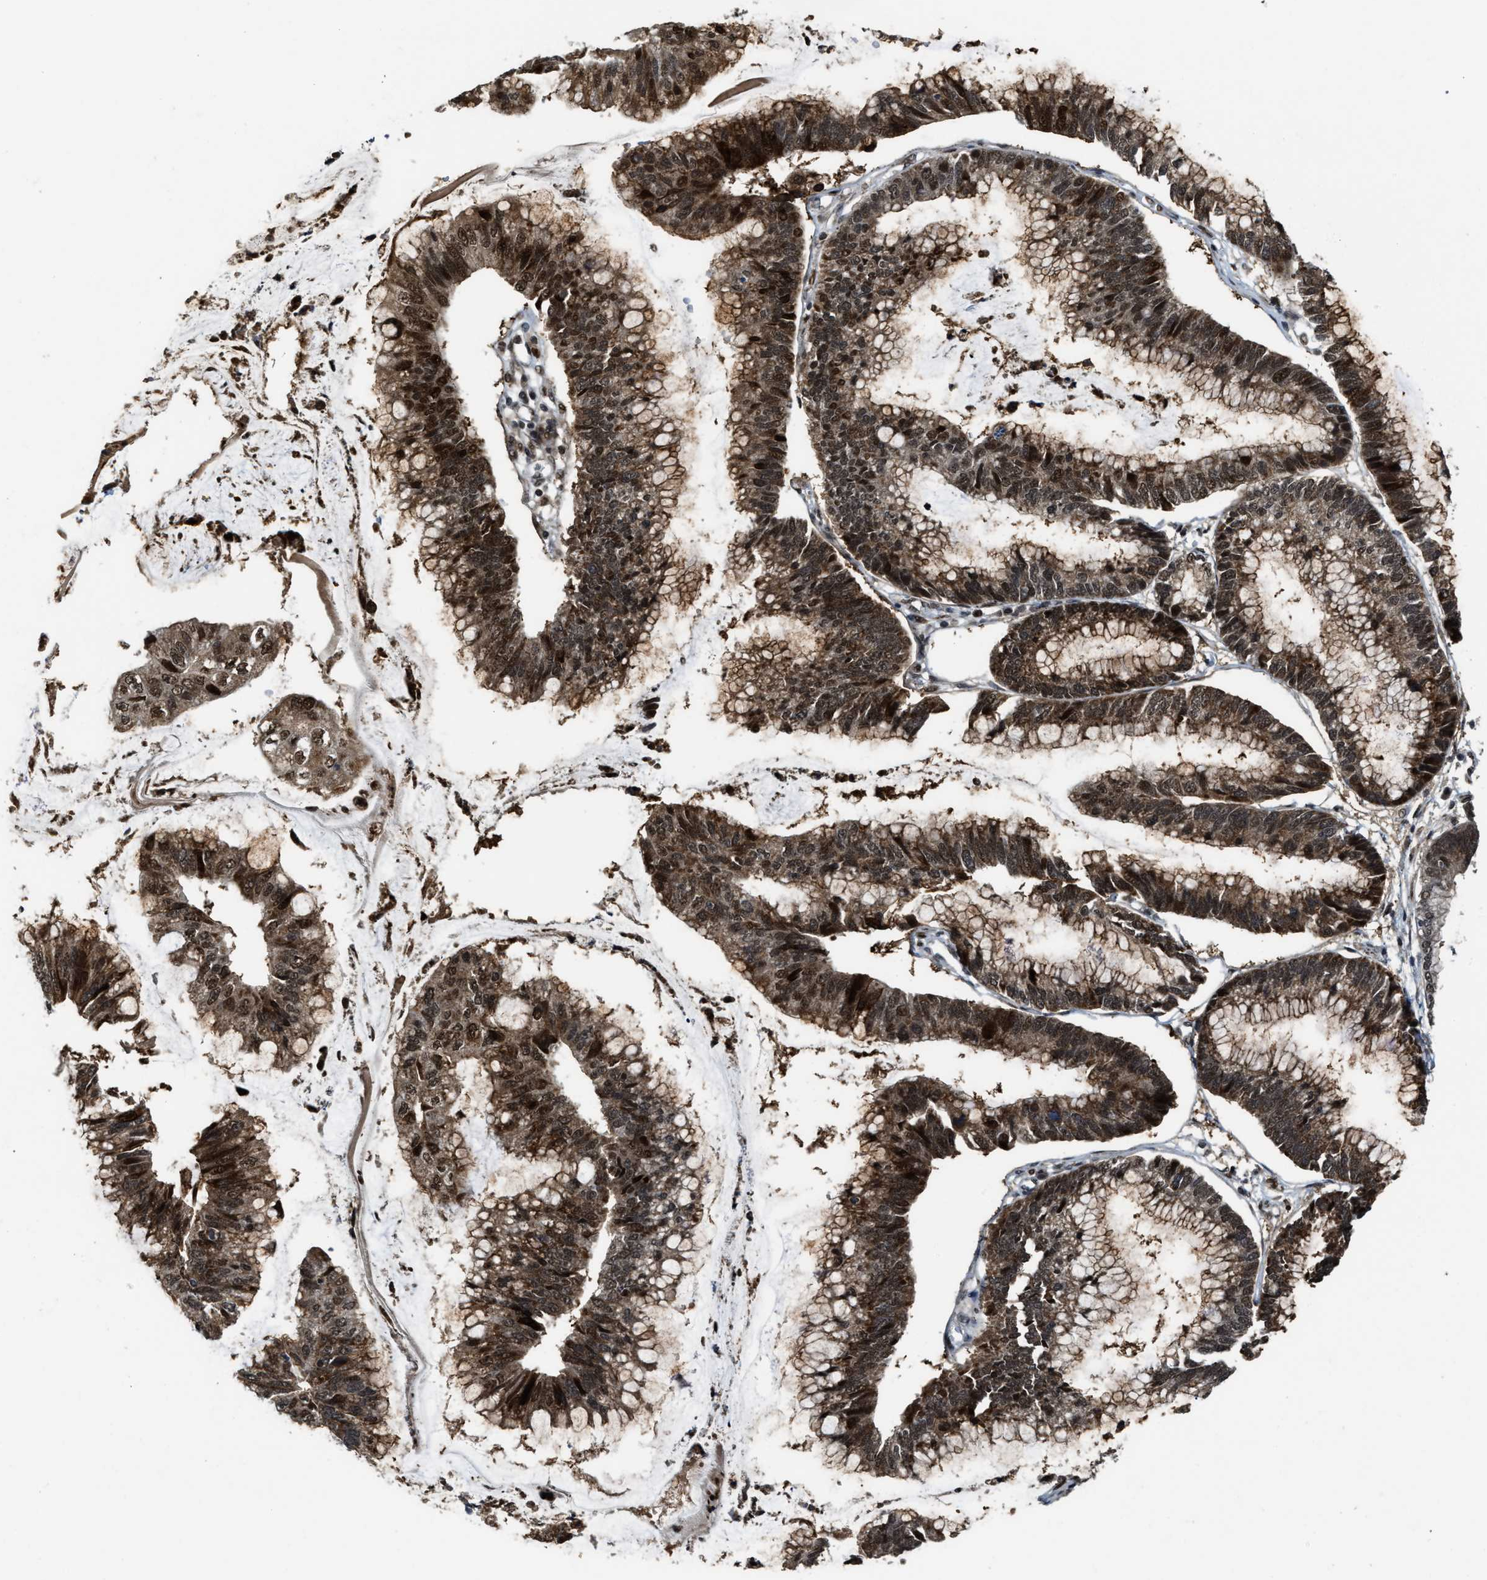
{"staining": {"intensity": "strong", "quantity": ">75%", "location": "cytoplasmic/membranous,nuclear"}, "tissue": "stomach cancer", "cell_type": "Tumor cells", "image_type": "cancer", "snomed": [{"axis": "morphology", "description": "Adenocarcinoma, NOS"}, {"axis": "topography", "description": "Stomach"}], "caption": "Immunohistochemical staining of stomach cancer (adenocarcinoma) exhibits high levels of strong cytoplasmic/membranous and nuclear protein expression in approximately >75% of tumor cells. Nuclei are stained in blue.", "gene": "ZNF250", "patient": {"sex": "male", "age": 59}}